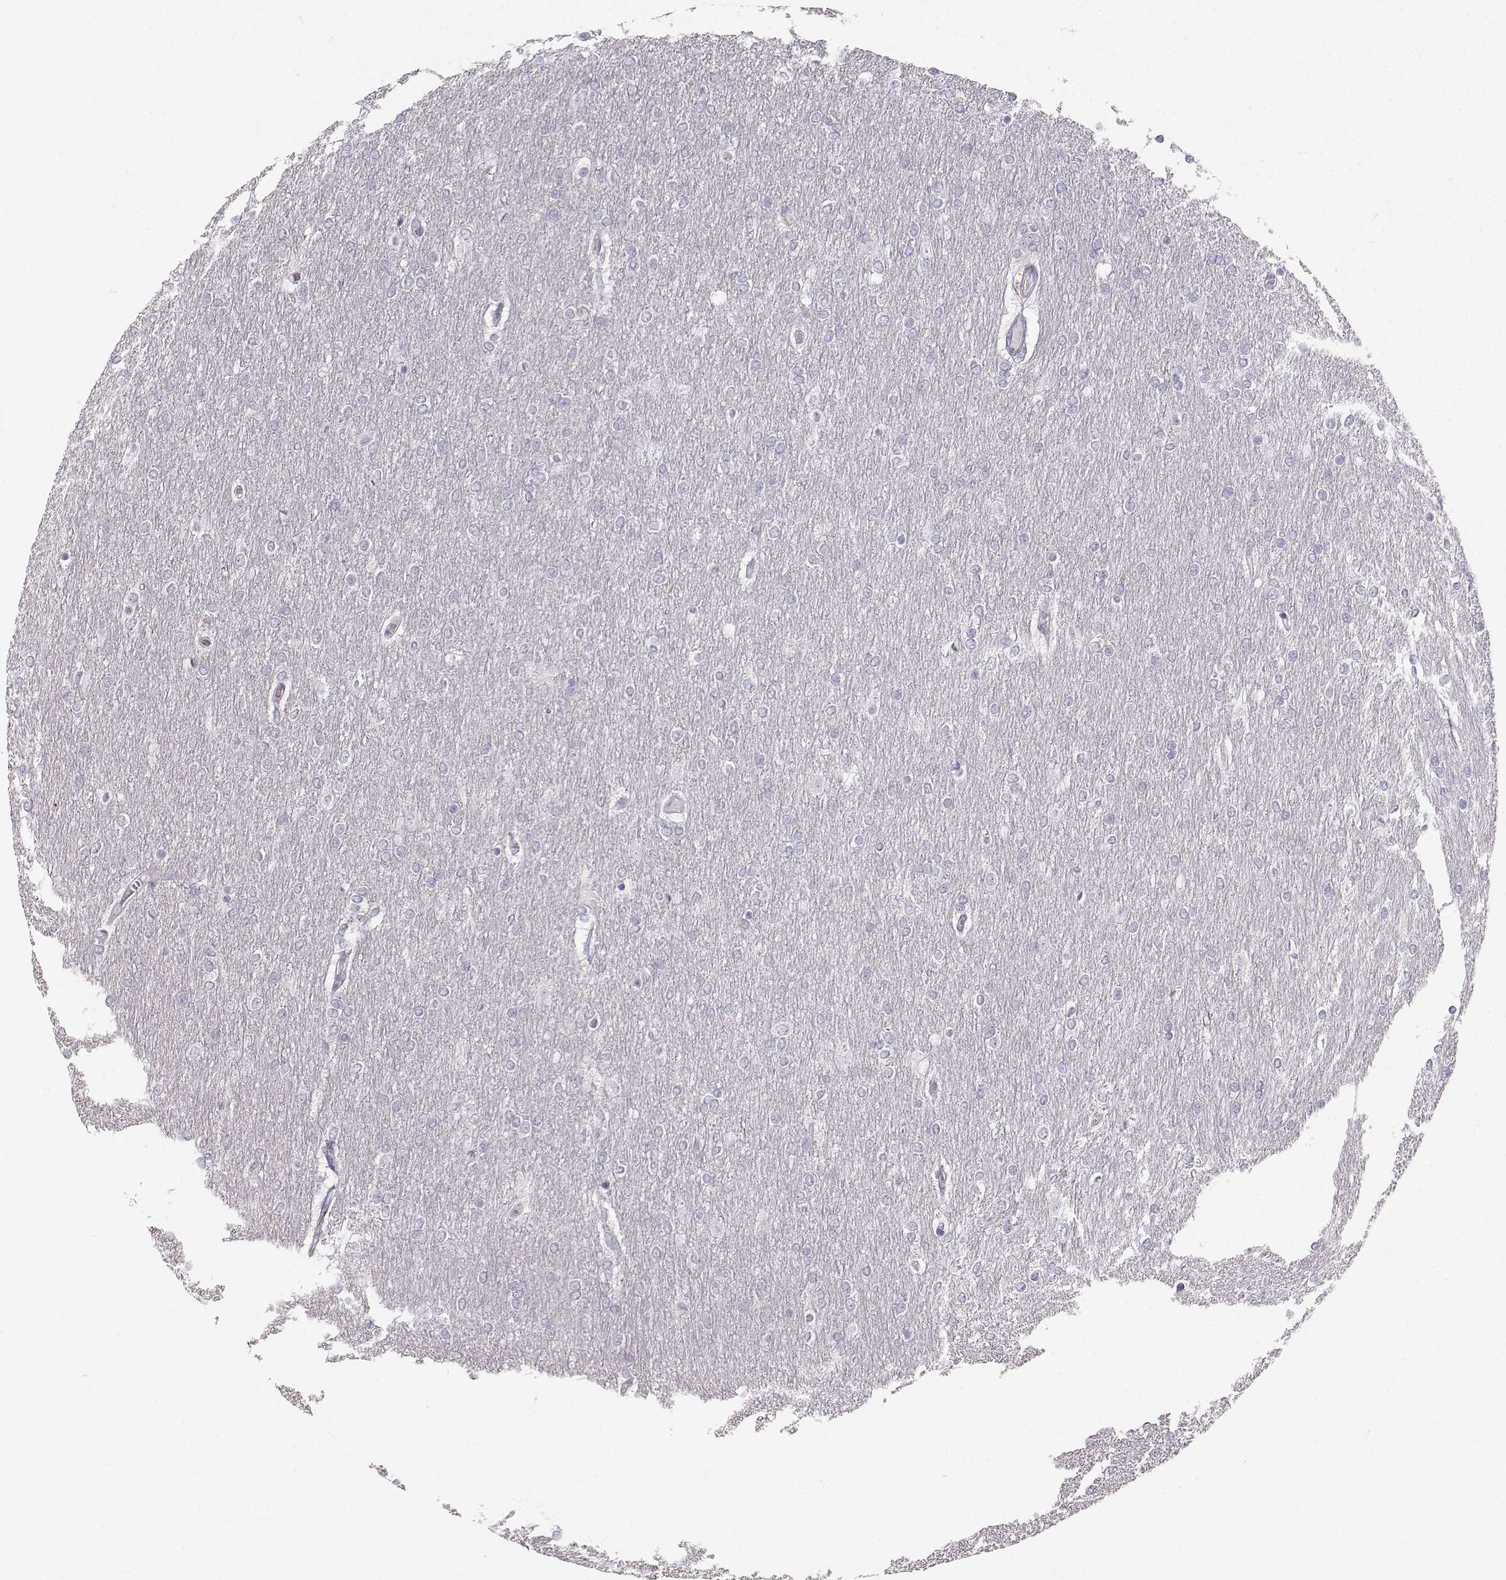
{"staining": {"intensity": "negative", "quantity": "none", "location": "none"}, "tissue": "glioma", "cell_type": "Tumor cells", "image_type": "cancer", "snomed": [{"axis": "morphology", "description": "Glioma, malignant, High grade"}, {"axis": "topography", "description": "Brain"}], "caption": "The photomicrograph exhibits no staining of tumor cells in high-grade glioma (malignant).", "gene": "OIP5", "patient": {"sex": "female", "age": 61}}